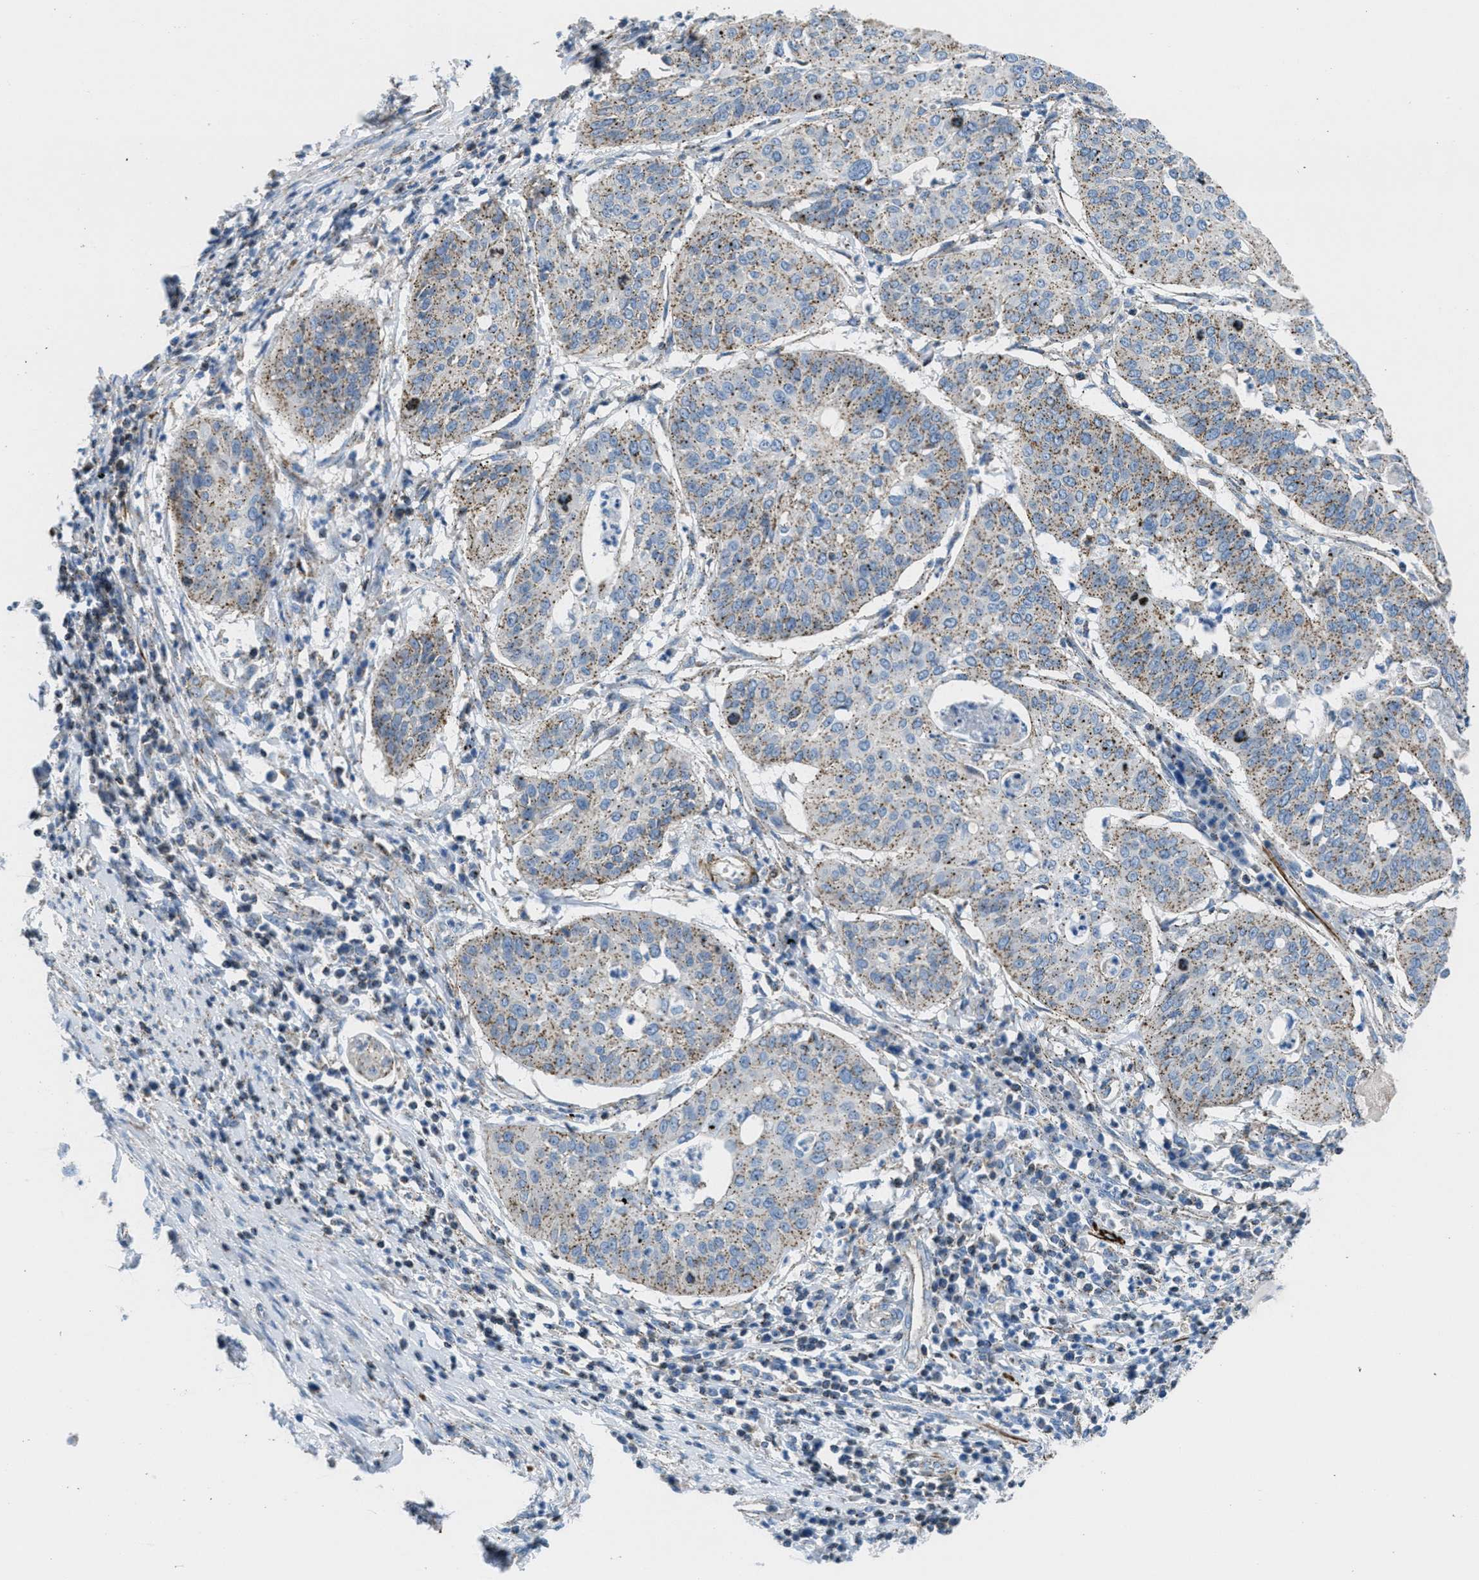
{"staining": {"intensity": "moderate", "quantity": ">75%", "location": "cytoplasmic/membranous"}, "tissue": "cervical cancer", "cell_type": "Tumor cells", "image_type": "cancer", "snomed": [{"axis": "morphology", "description": "Normal tissue, NOS"}, {"axis": "morphology", "description": "Squamous cell carcinoma, NOS"}, {"axis": "topography", "description": "Cervix"}], "caption": "Moderate cytoplasmic/membranous staining is present in approximately >75% of tumor cells in cervical cancer.", "gene": "MFSD13A", "patient": {"sex": "female", "age": 39}}